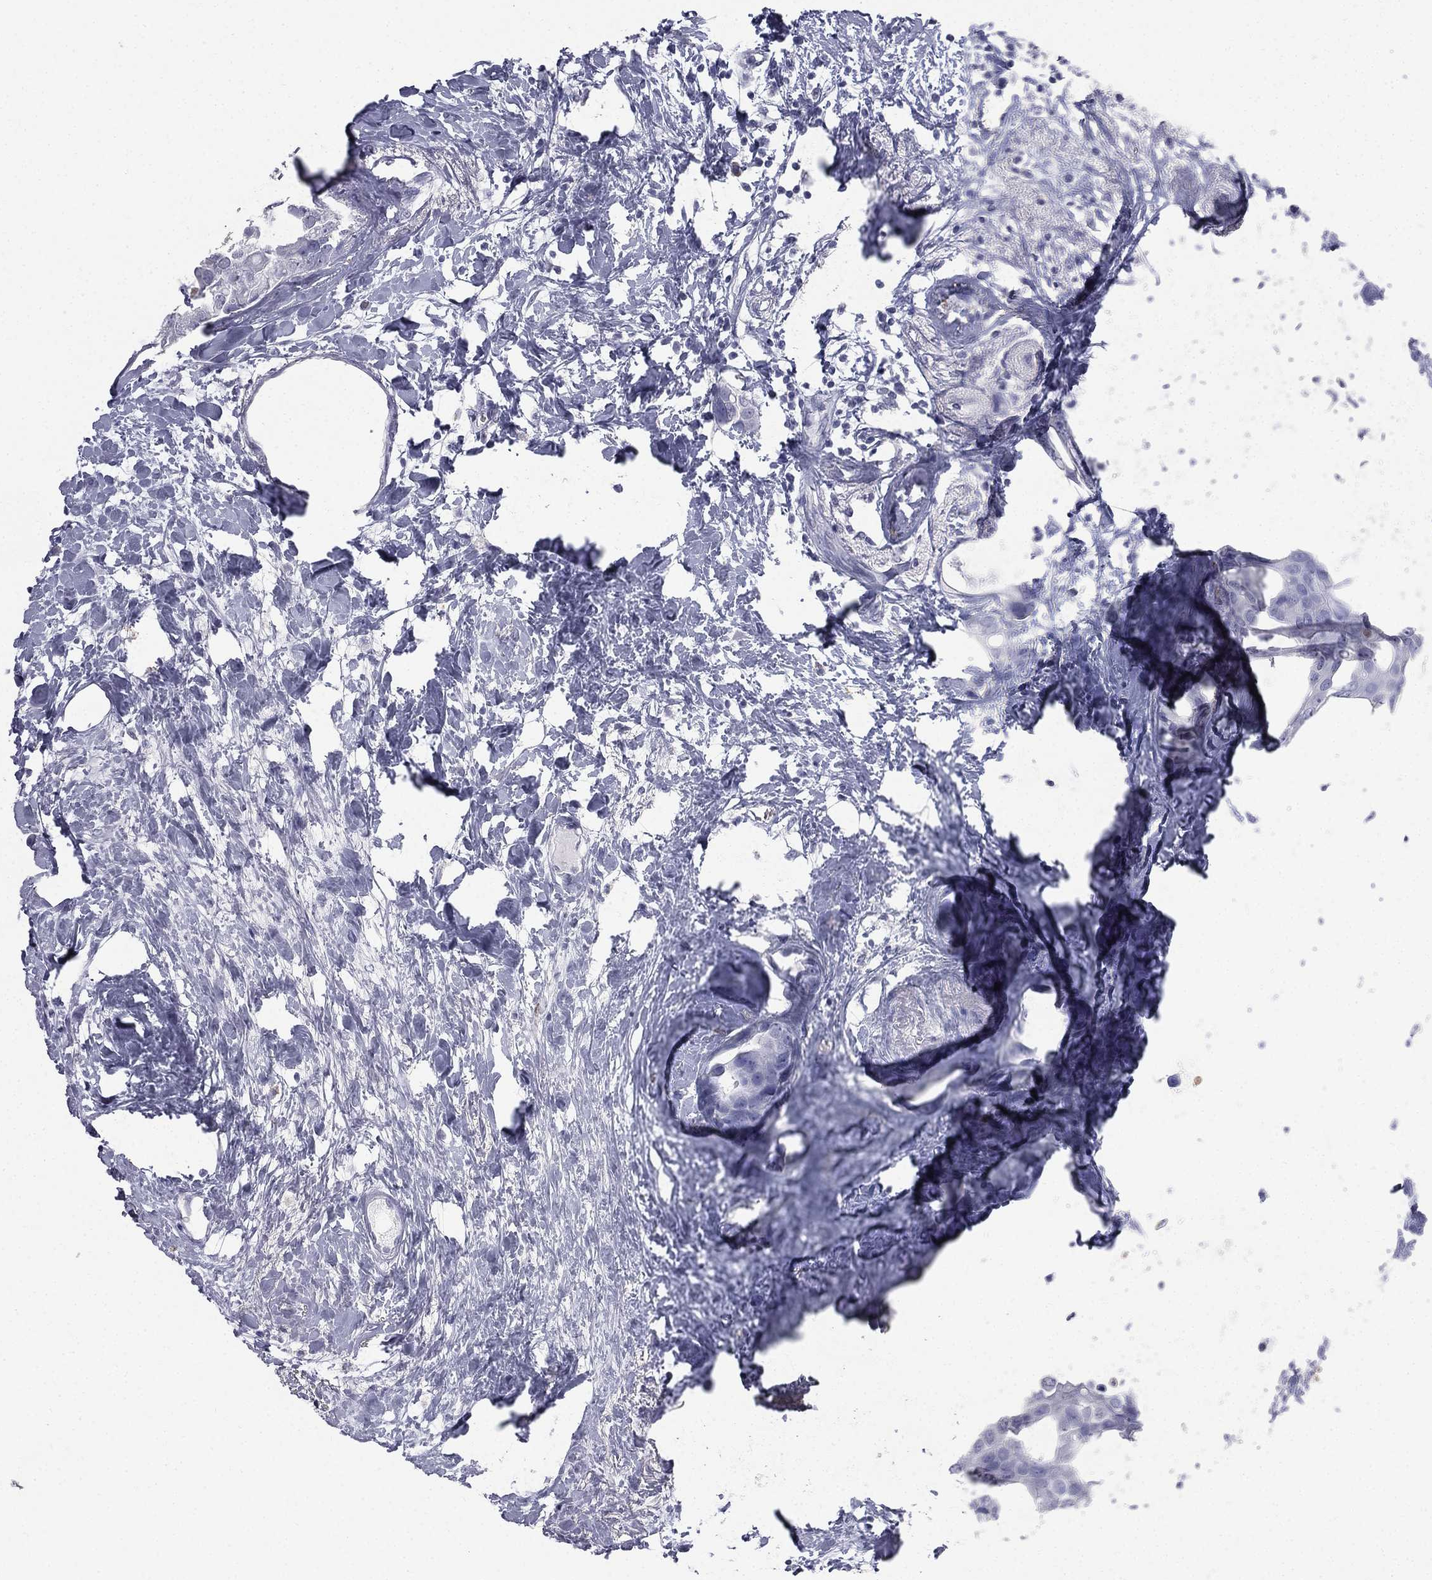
{"staining": {"intensity": "negative", "quantity": "none", "location": "none"}, "tissue": "breast cancer", "cell_type": "Tumor cells", "image_type": "cancer", "snomed": [{"axis": "morphology", "description": "Duct carcinoma"}, {"axis": "topography", "description": "Breast"}], "caption": "DAB (3,3'-diaminobenzidine) immunohistochemical staining of human breast cancer demonstrates no significant staining in tumor cells.", "gene": "ESX1", "patient": {"sex": "female", "age": 45}}